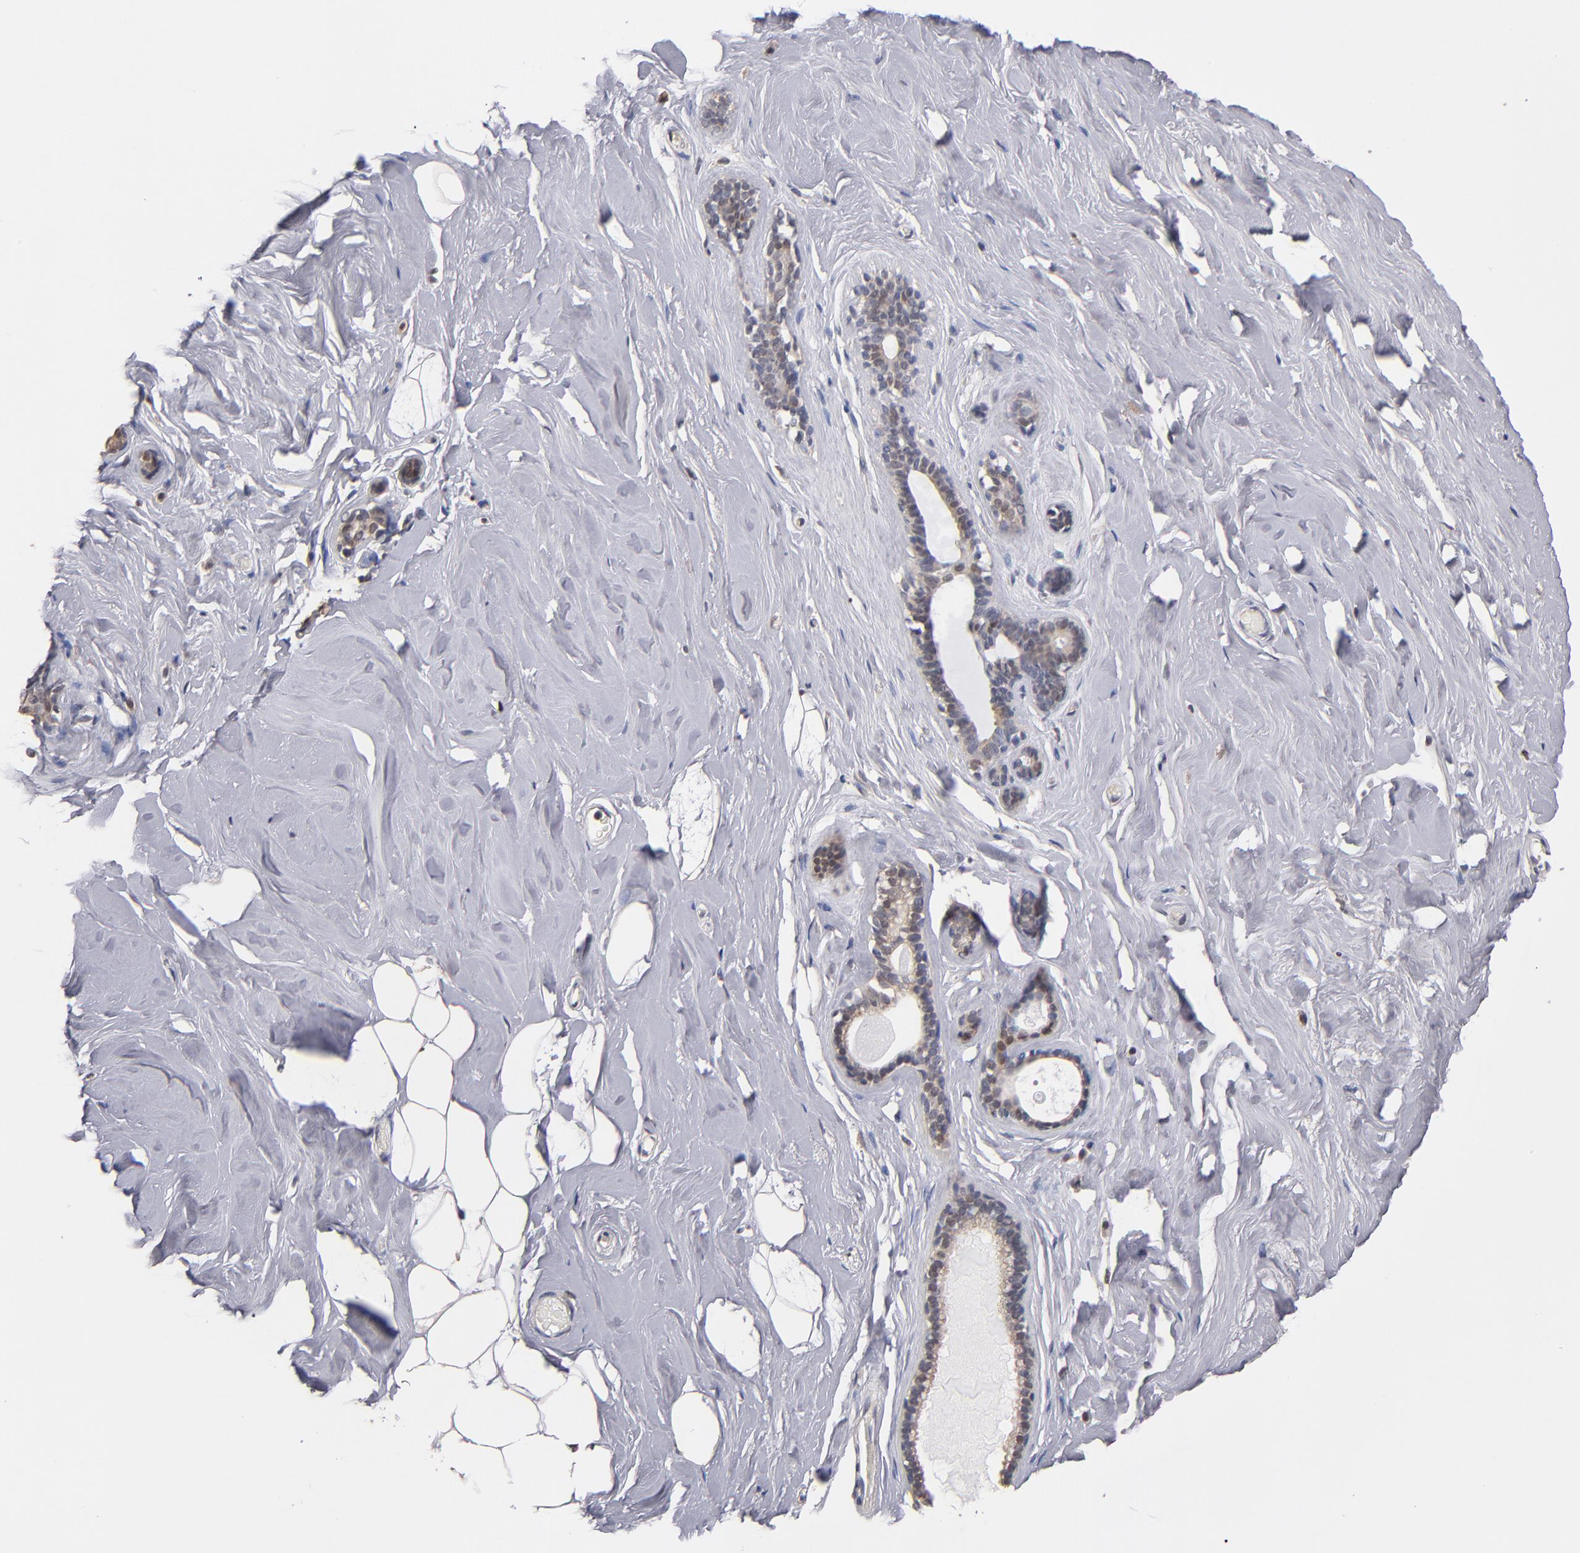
{"staining": {"intensity": "negative", "quantity": "none", "location": "none"}, "tissue": "breast", "cell_type": "Adipocytes", "image_type": "normal", "snomed": [{"axis": "morphology", "description": "Normal tissue, NOS"}, {"axis": "topography", "description": "Breast"}], "caption": "Immunohistochemical staining of unremarkable breast reveals no significant staining in adipocytes.", "gene": "PSMD10", "patient": {"sex": "female", "age": 75}}